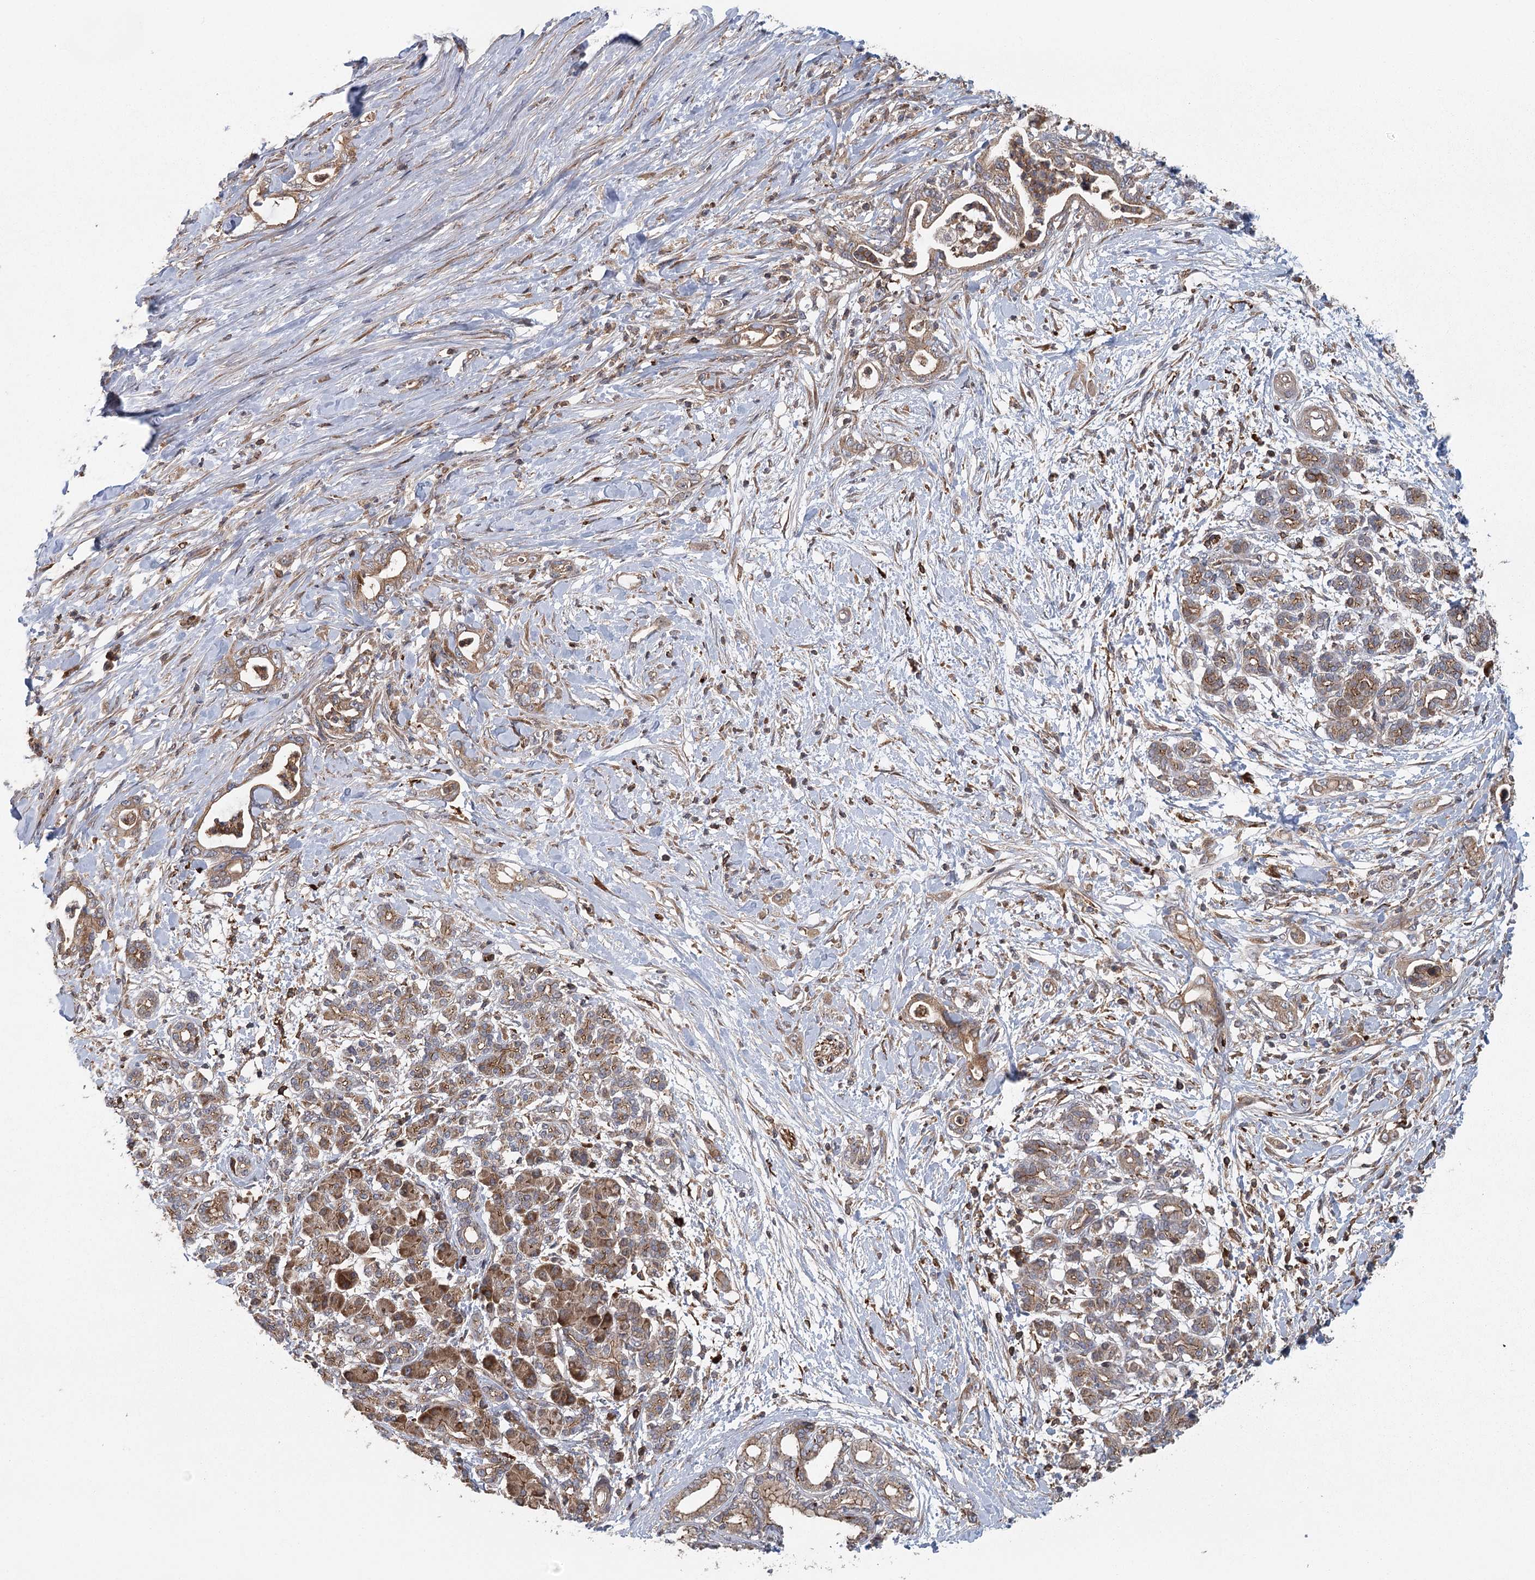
{"staining": {"intensity": "moderate", "quantity": ">75%", "location": "cytoplasmic/membranous"}, "tissue": "pancreatic cancer", "cell_type": "Tumor cells", "image_type": "cancer", "snomed": [{"axis": "morphology", "description": "Adenocarcinoma, NOS"}, {"axis": "topography", "description": "Pancreas"}], "caption": "Moderate cytoplasmic/membranous staining for a protein is identified in approximately >75% of tumor cells of adenocarcinoma (pancreatic) using immunohistochemistry.", "gene": "PLEKHA7", "patient": {"sex": "female", "age": 55}}